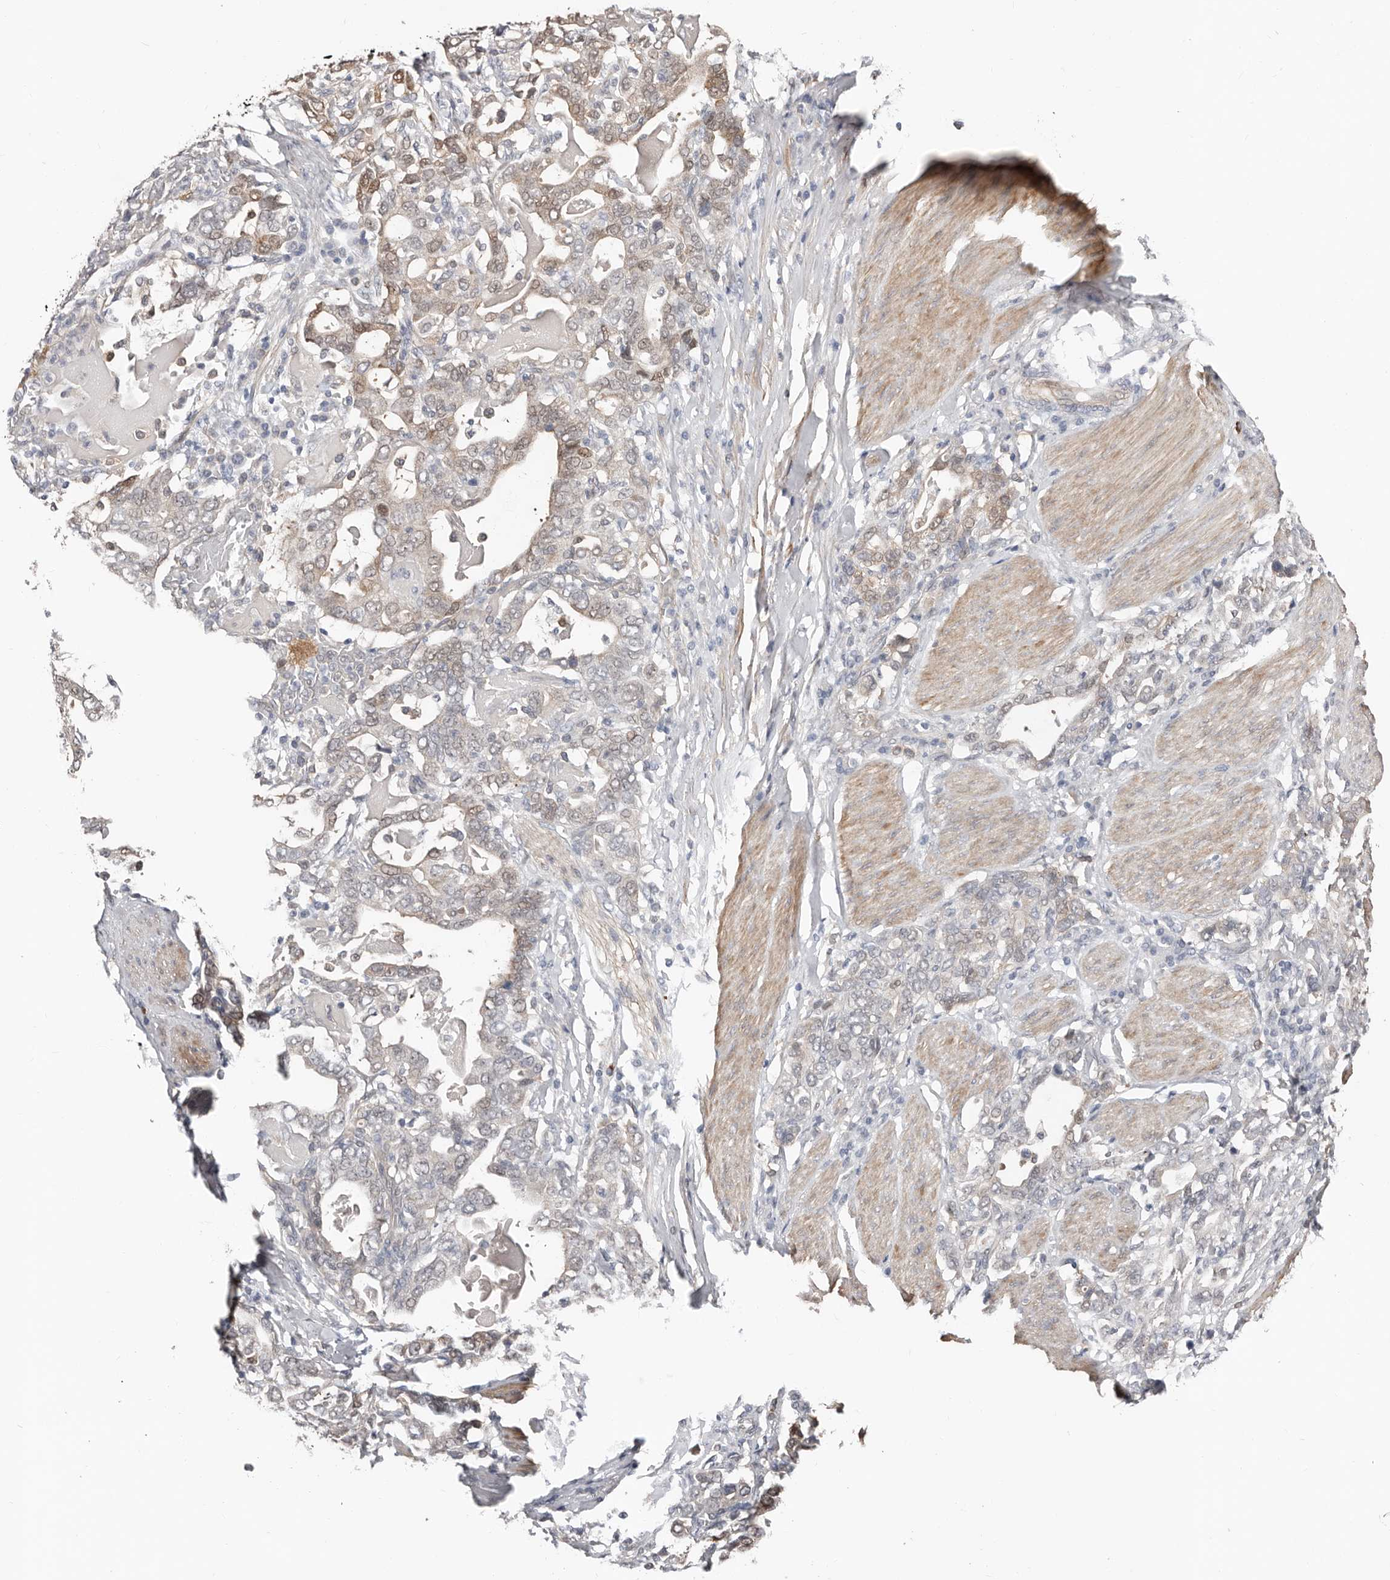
{"staining": {"intensity": "moderate", "quantity": "<25%", "location": "cytoplasmic/membranous,nuclear"}, "tissue": "stomach cancer", "cell_type": "Tumor cells", "image_type": "cancer", "snomed": [{"axis": "morphology", "description": "Adenocarcinoma, NOS"}, {"axis": "topography", "description": "Stomach, upper"}], "caption": "High-power microscopy captured an immunohistochemistry (IHC) image of adenocarcinoma (stomach), revealing moderate cytoplasmic/membranous and nuclear expression in approximately <25% of tumor cells. Immunohistochemistry (ihc) stains the protein in brown and the nuclei are stained blue.", "gene": "ASRGL1", "patient": {"sex": "male", "age": 62}}